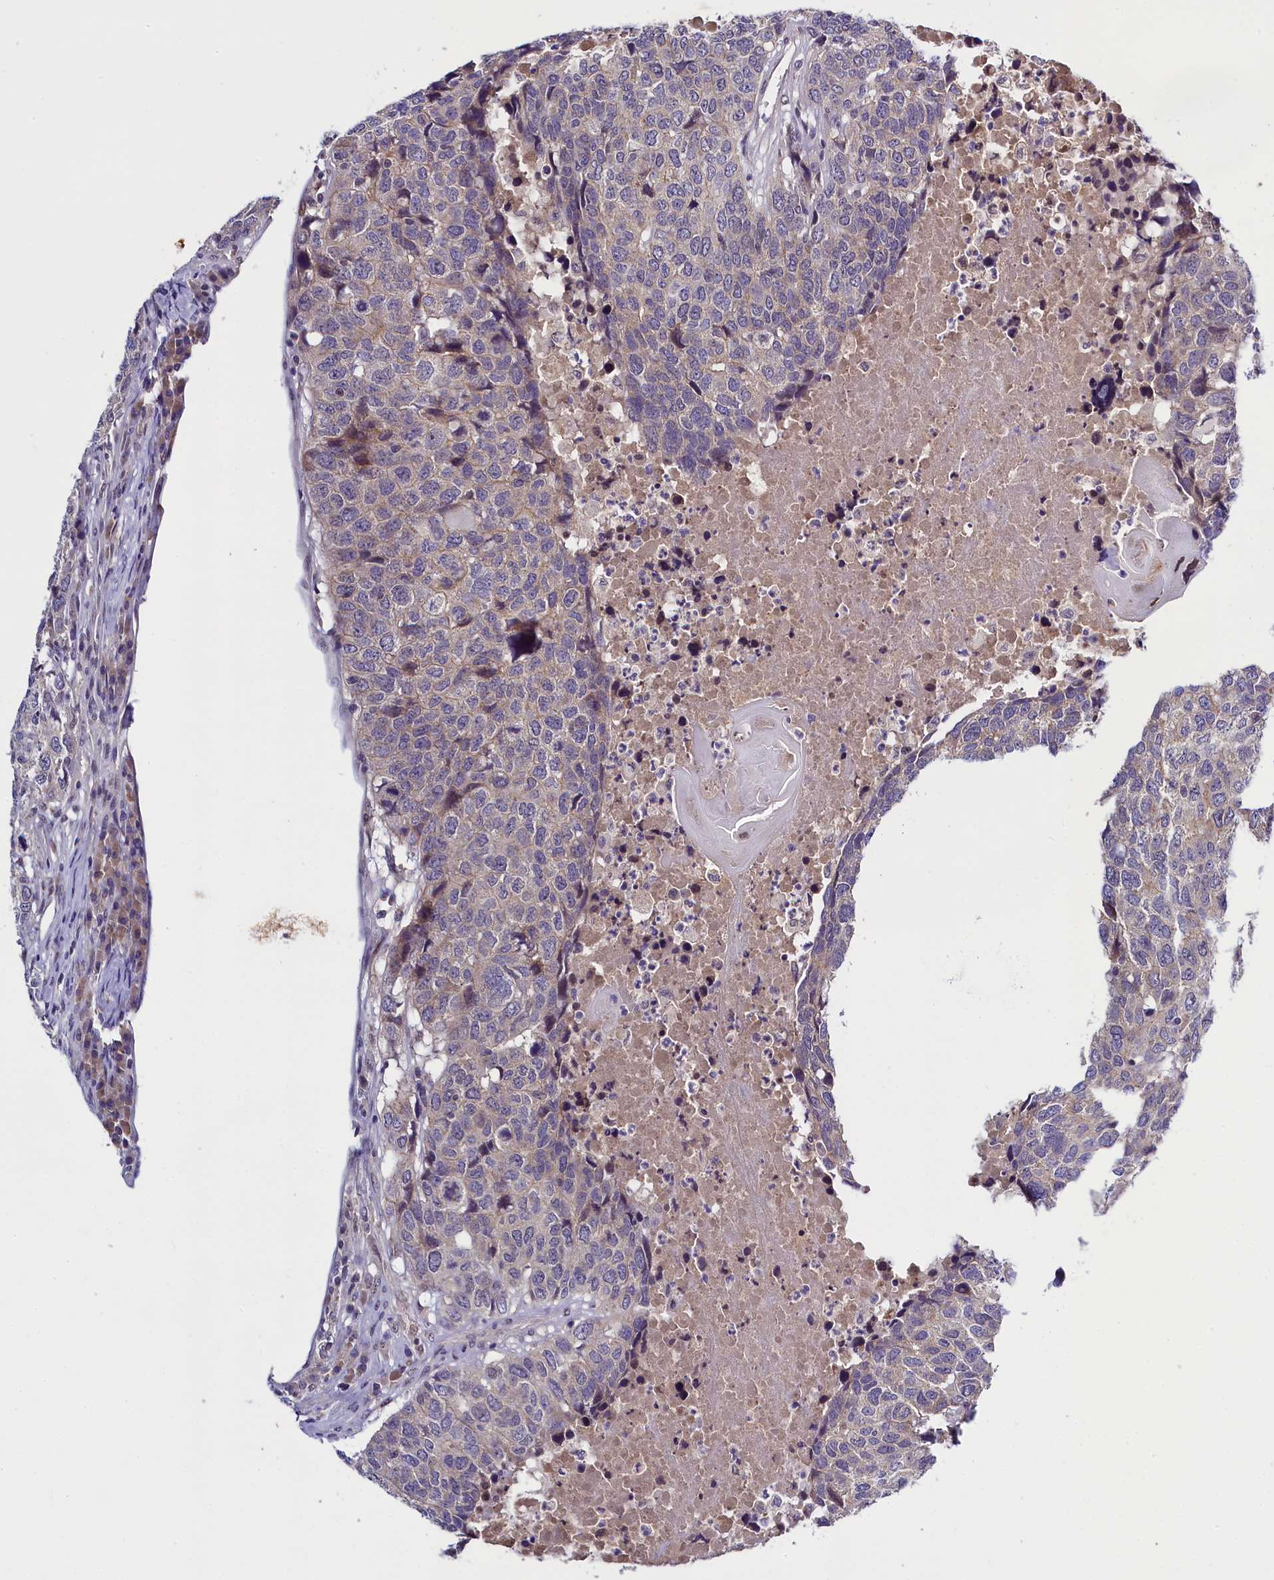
{"staining": {"intensity": "negative", "quantity": "none", "location": "none"}, "tissue": "head and neck cancer", "cell_type": "Tumor cells", "image_type": "cancer", "snomed": [{"axis": "morphology", "description": "Squamous cell carcinoma, NOS"}, {"axis": "topography", "description": "Head-Neck"}], "caption": "Immunohistochemistry (IHC) histopathology image of neoplastic tissue: human head and neck cancer stained with DAB (3,3'-diaminobenzidine) exhibits no significant protein staining in tumor cells.", "gene": "ENKD1", "patient": {"sex": "male", "age": 66}}